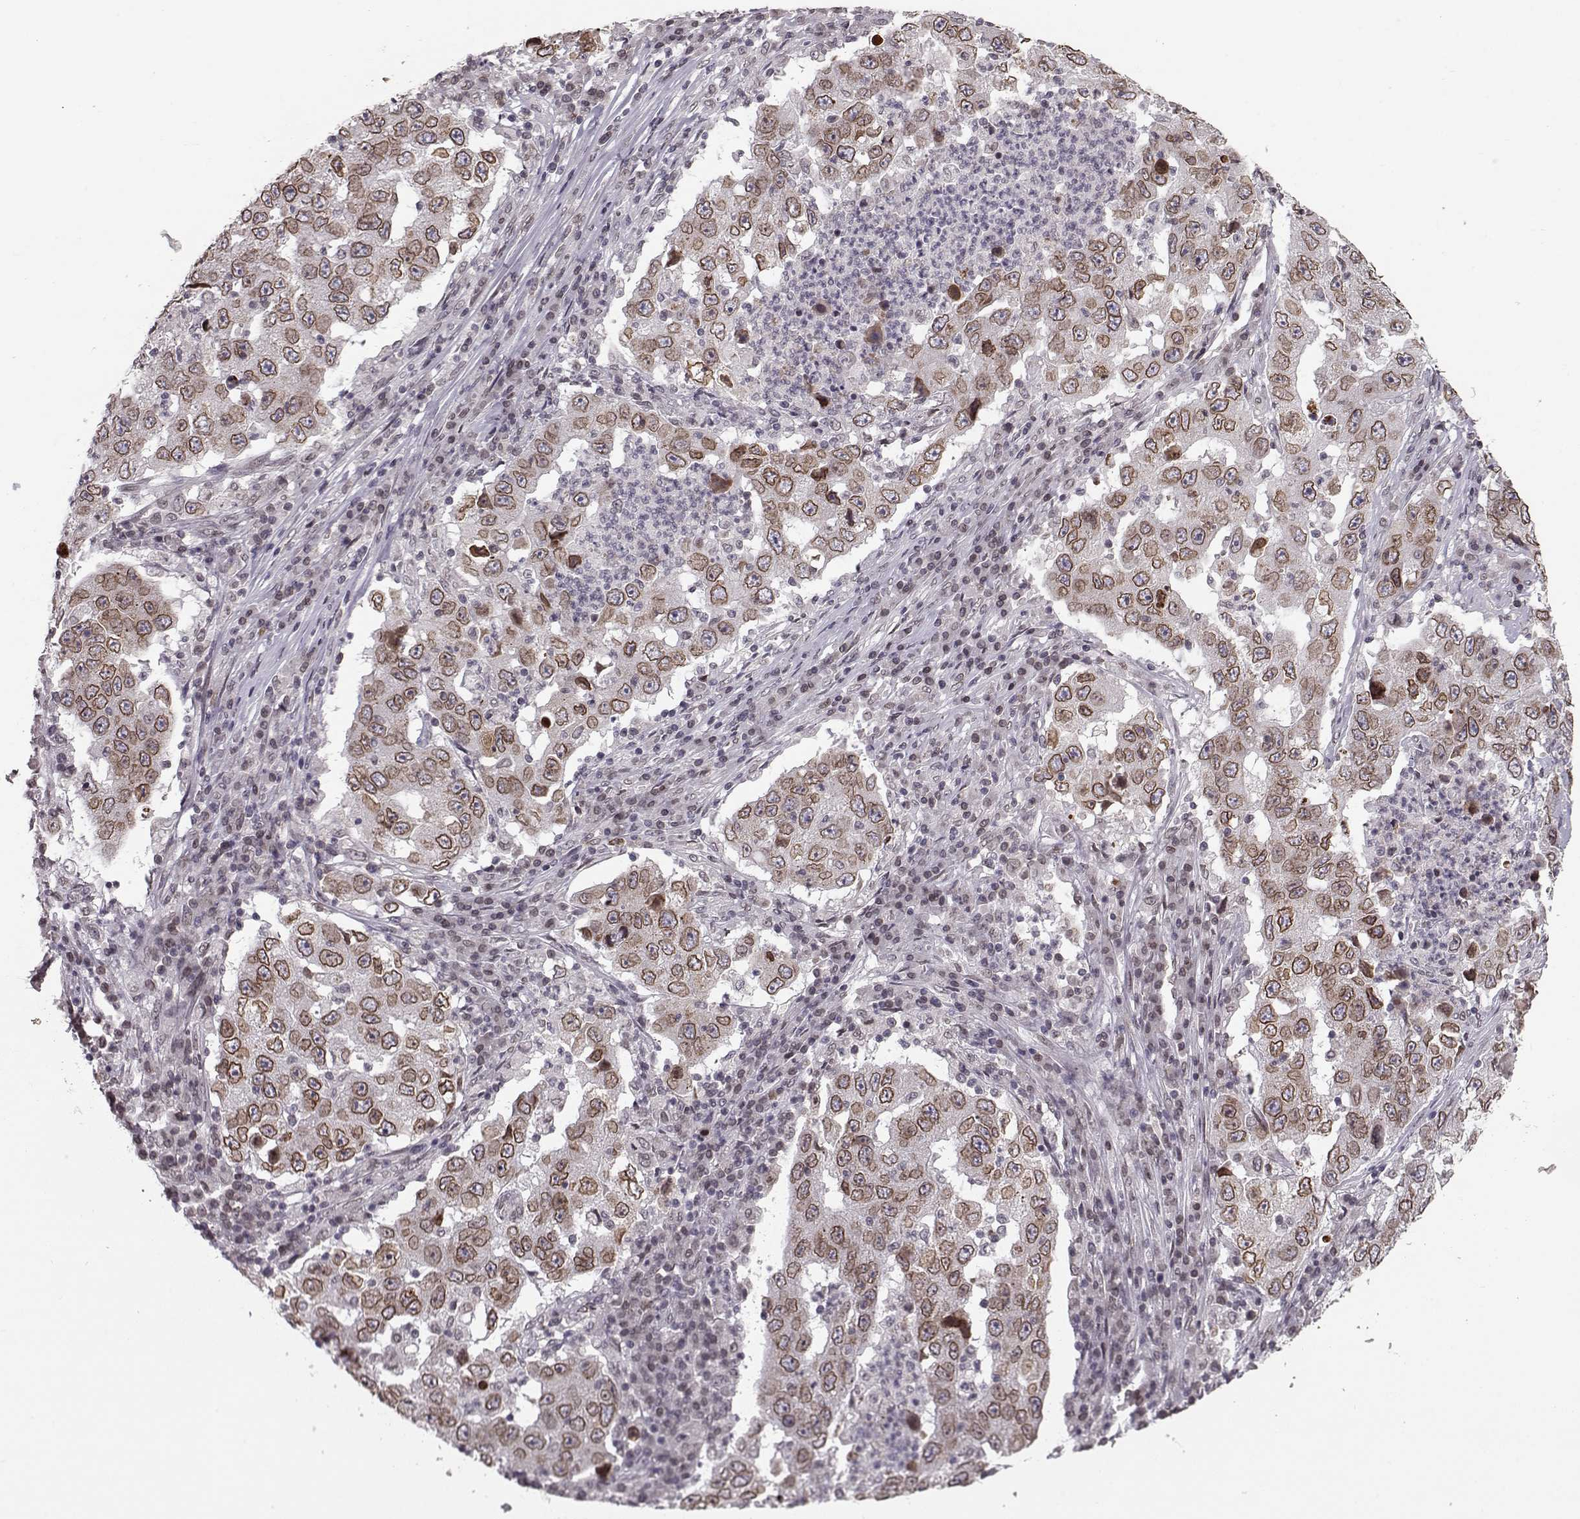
{"staining": {"intensity": "moderate", "quantity": ">75%", "location": "cytoplasmic/membranous,nuclear"}, "tissue": "lung cancer", "cell_type": "Tumor cells", "image_type": "cancer", "snomed": [{"axis": "morphology", "description": "Adenocarcinoma, NOS"}, {"axis": "topography", "description": "Lung"}], "caption": "Human adenocarcinoma (lung) stained with a brown dye exhibits moderate cytoplasmic/membranous and nuclear positive positivity in approximately >75% of tumor cells.", "gene": "NUP37", "patient": {"sex": "male", "age": 73}}